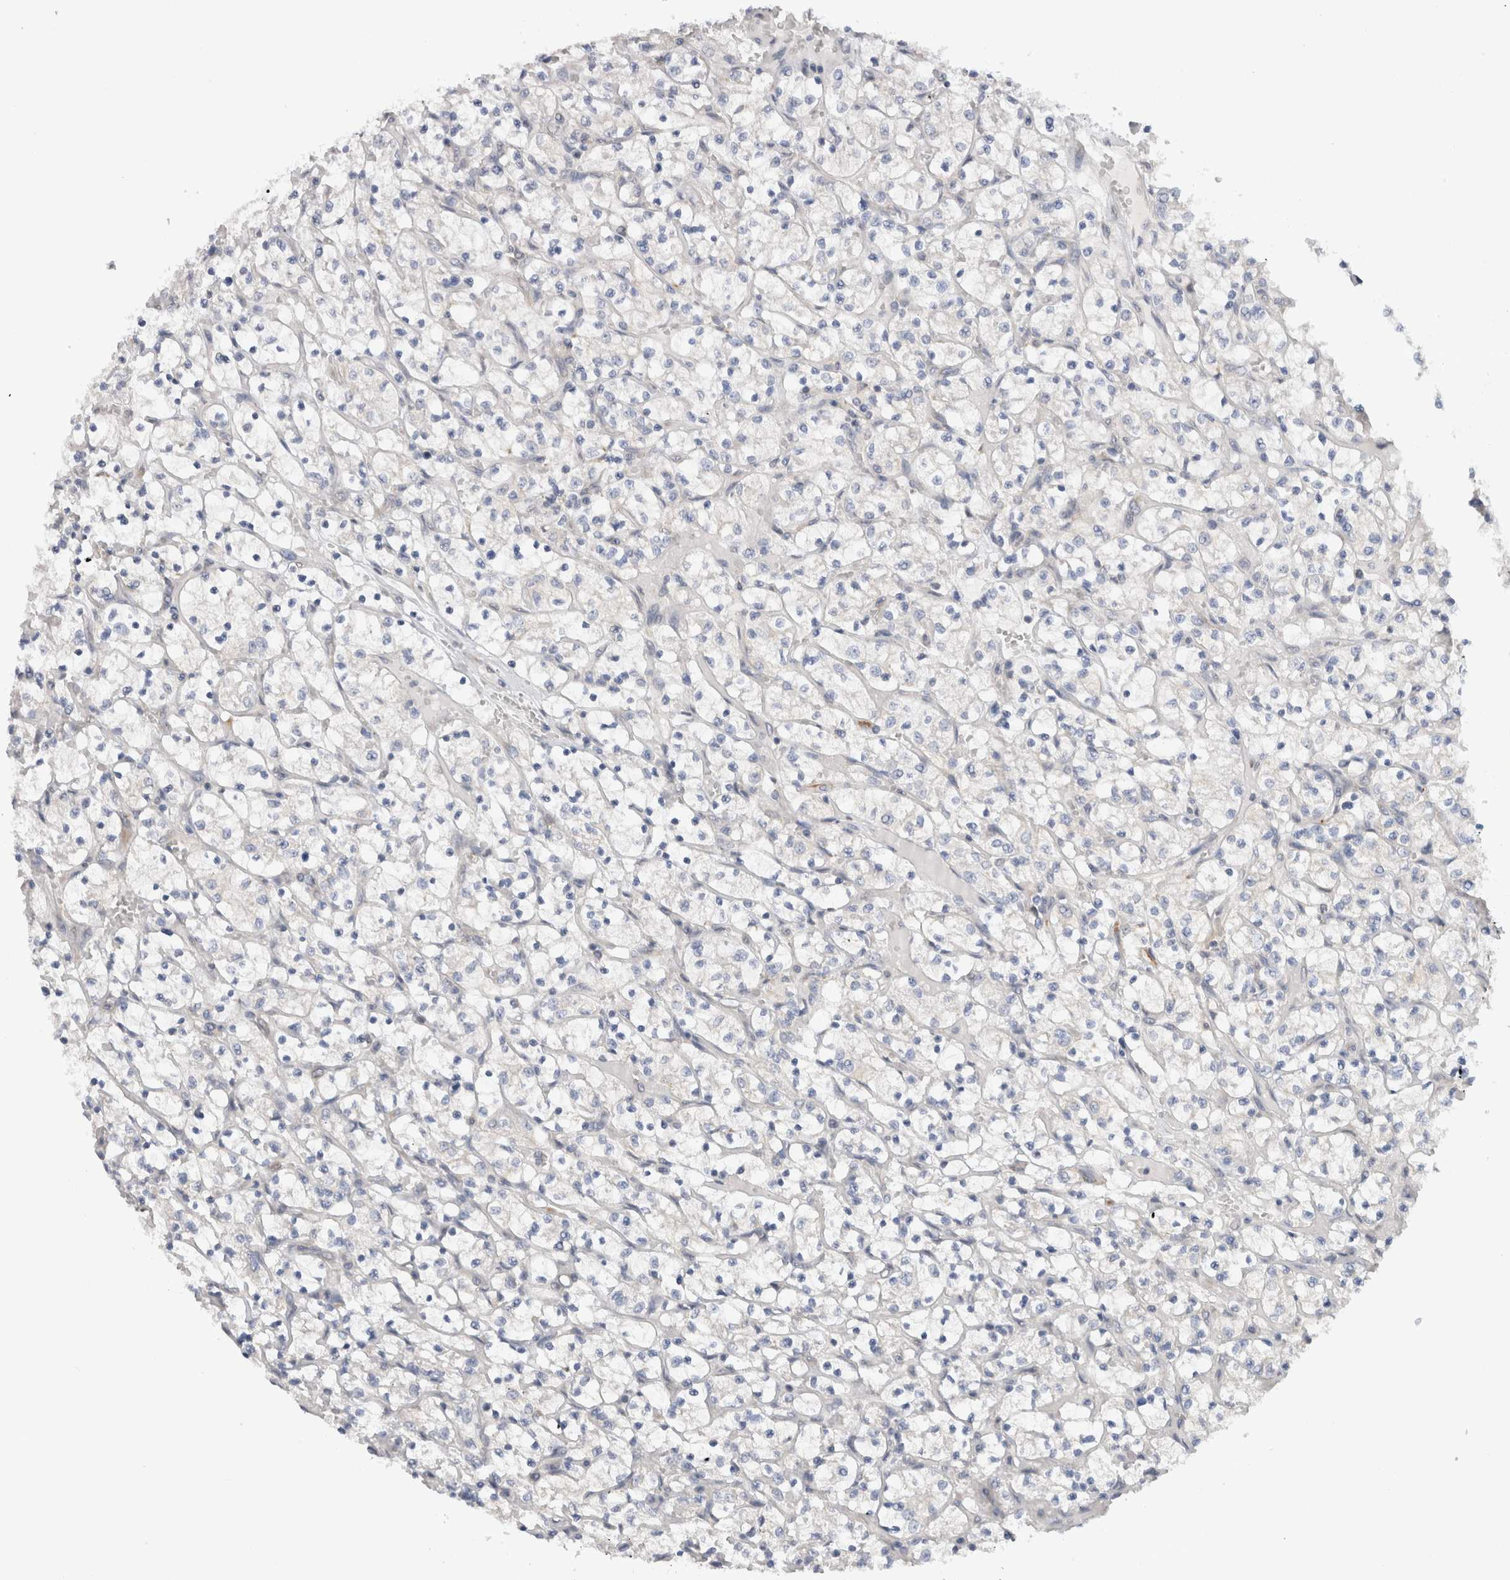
{"staining": {"intensity": "negative", "quantity": "none", "location": "none"}, "tissue": "renal cancer", "cell_type": "Tumor cells", "image_type": "cancer", "snomed": [{"axis": "morphology", "description": "Adenocarcinoma, NOS"}, {"axis": "topography", "description": "Kidney"}], "caption": "High magnification brightfield microscopy of adenocarcinoma (renal) stained with DAB (3,3'-diaminobenzidine) (brown) and counterstained with hematoxylin (blue): tumor cells show no significant positivity. (Stains: DAB immunohistochemistry (IHC) with hematoxylin counter stain, Microscopy: brightfield microscopy at high magnification).", "gene": "VCPIP1", "patient": {"sex": "female", "age": 69}}